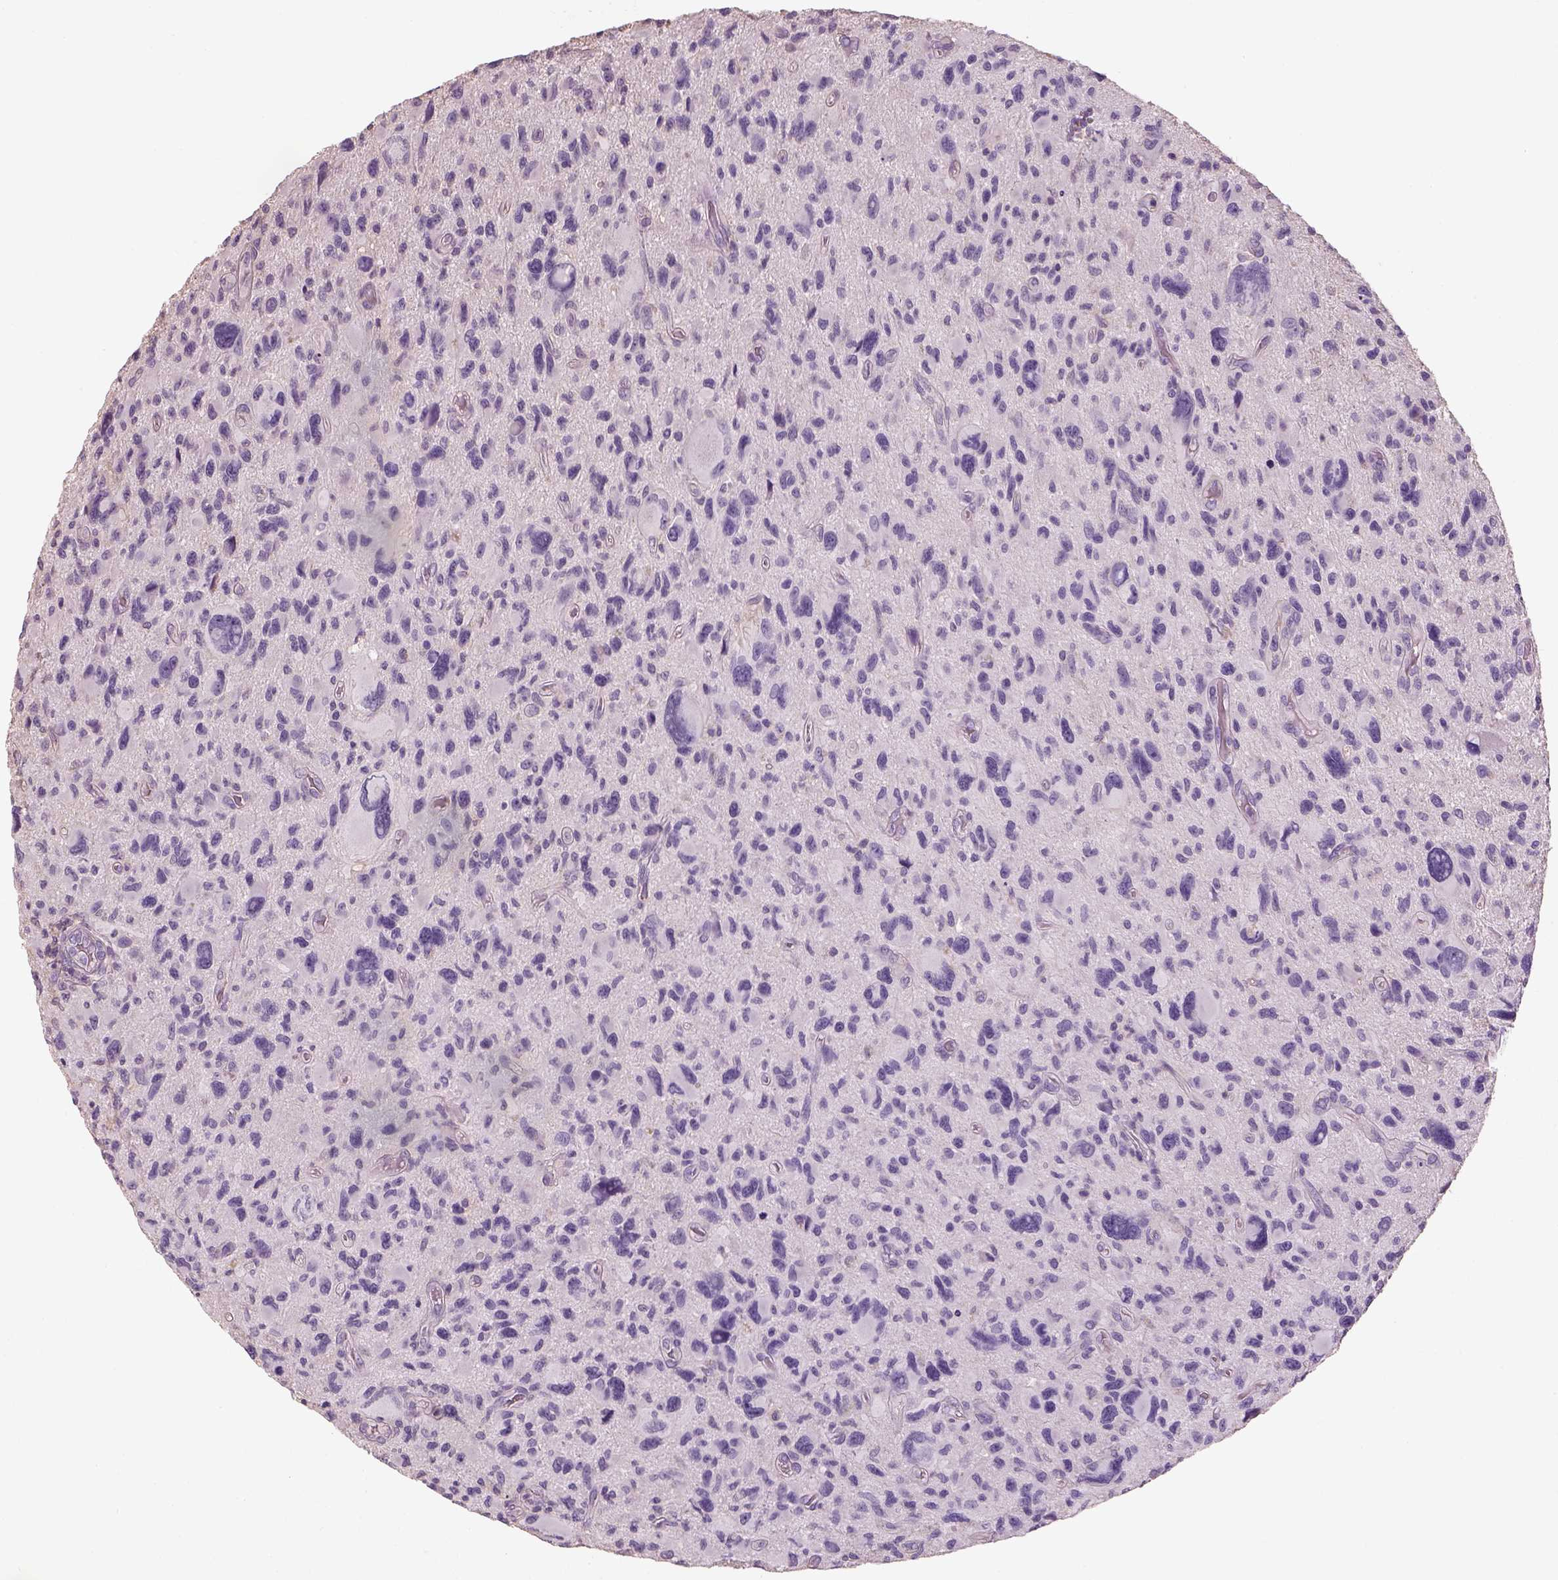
{"staining": {"intensity": "negative", "quantity": "none", "location": "none"}, "tissue": "glioma", "cell_type": "Tumor cells", "image_type": "cancer", "snomed": [{"axis": "morphology", "description": "Glioma, malignant, NOS"}, {"axis": "morphology", "description": "Glioma, malignant, High grade"}, {"axis": "topography", "description": "Brain"}], "caption": "Glioma was stained to show a protein in brown. There is no significant positivity in tumor cells. (Stains: DAB (3,3'-diaminobenzidine) IHC with hematoxylin counter stain, Microscopy: brightfield microscopy at high magnification).", "gene": "OTUD6A", "patient": {"sex": "female", "age": 71}}